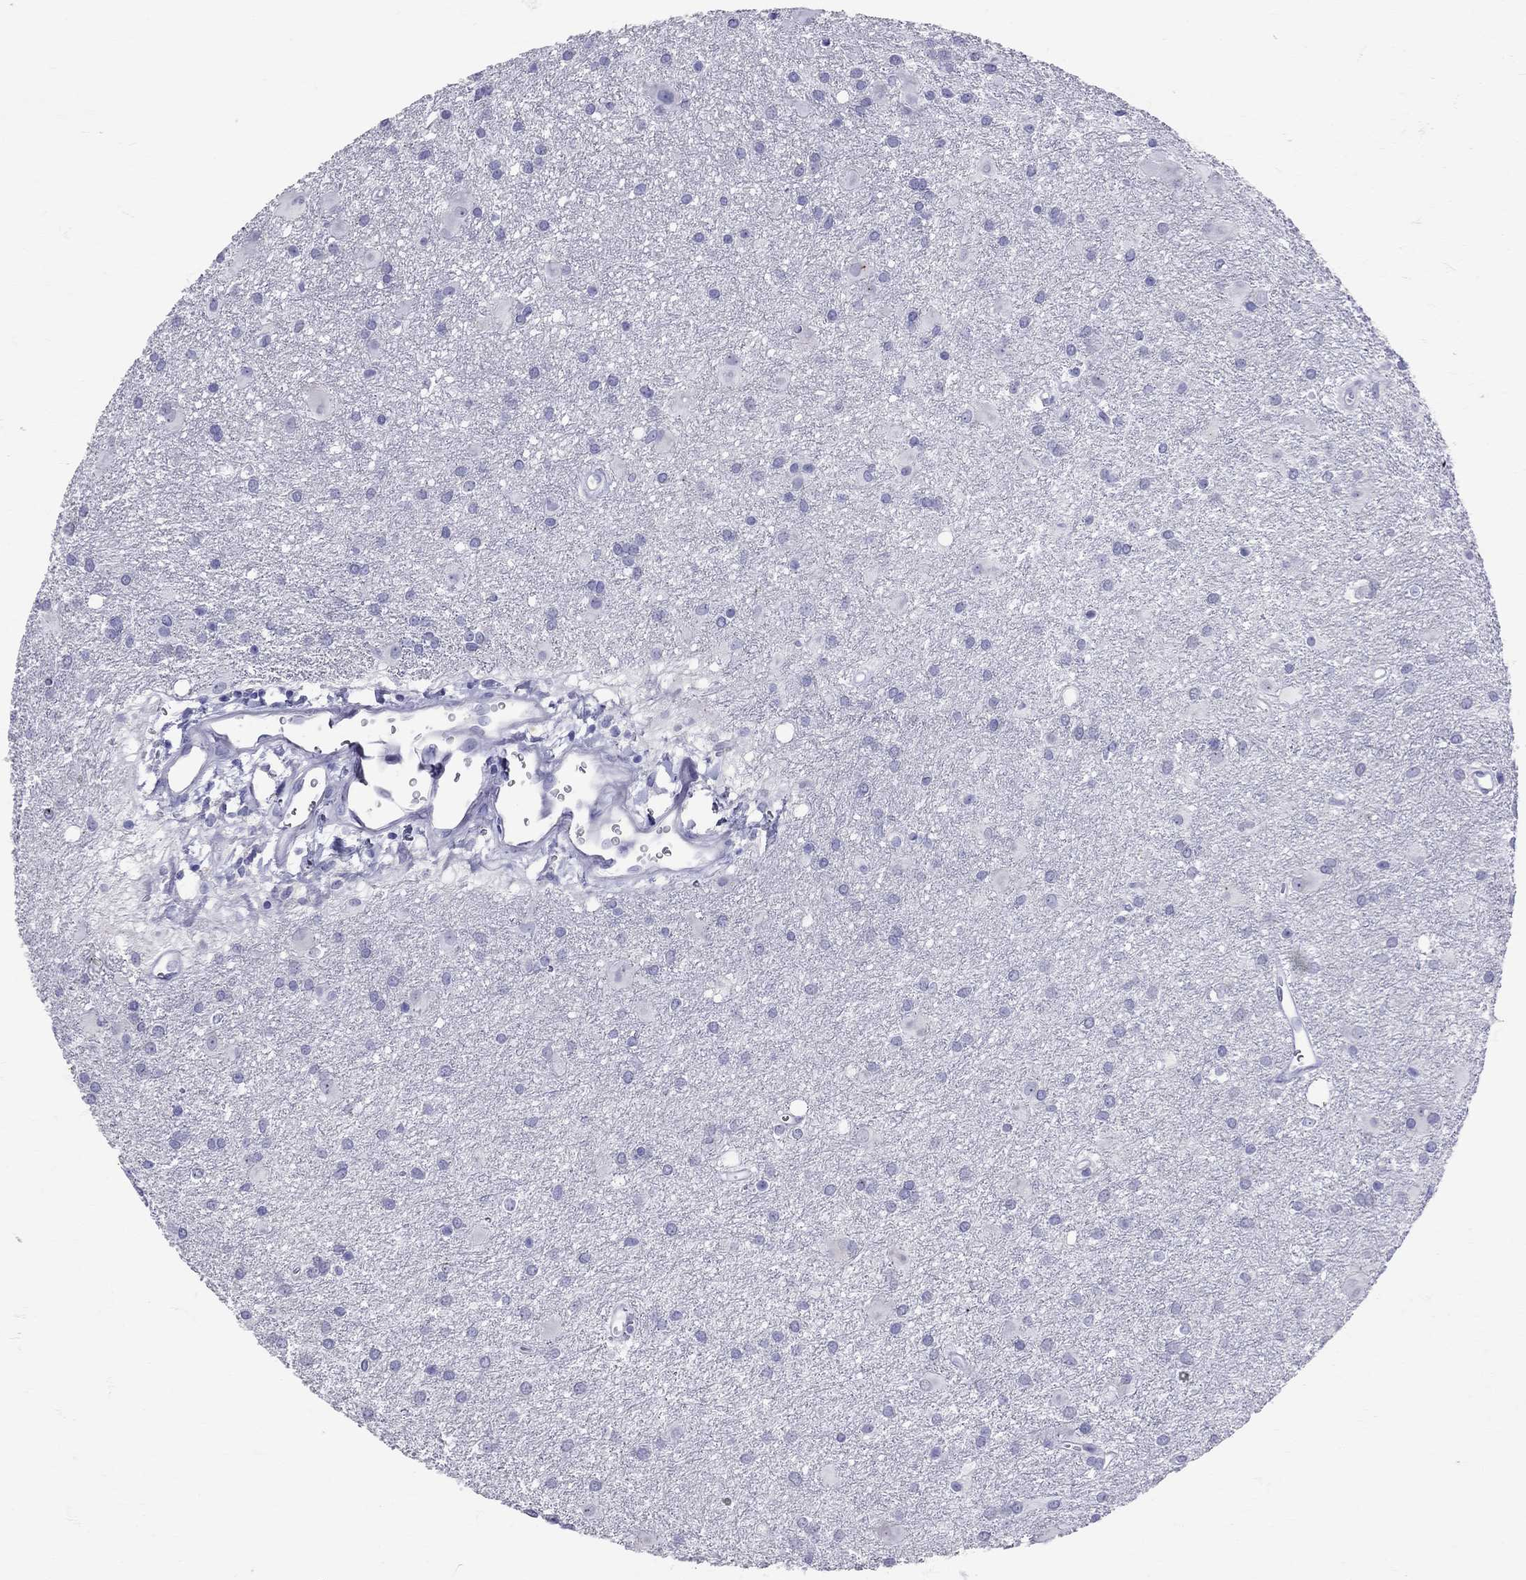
{"staining": {"intensity": "negative", "quantity": "none", "location": "none"}, "tissue": "glioma", "cell_type": "Tumor cells", "image_type": "cancer", "snomed": [{"axis": "morphology", "description": "Glioma, malignant, Low grade"}, {"axis": "topography", "description": "Brain"}], "caption": "This is an IHC histopathology image of human malignant glioma (low-grade). There is no positivity in tumor cells.", "gene": "AVP", "patient": {"sex": "male", "age": 58}}